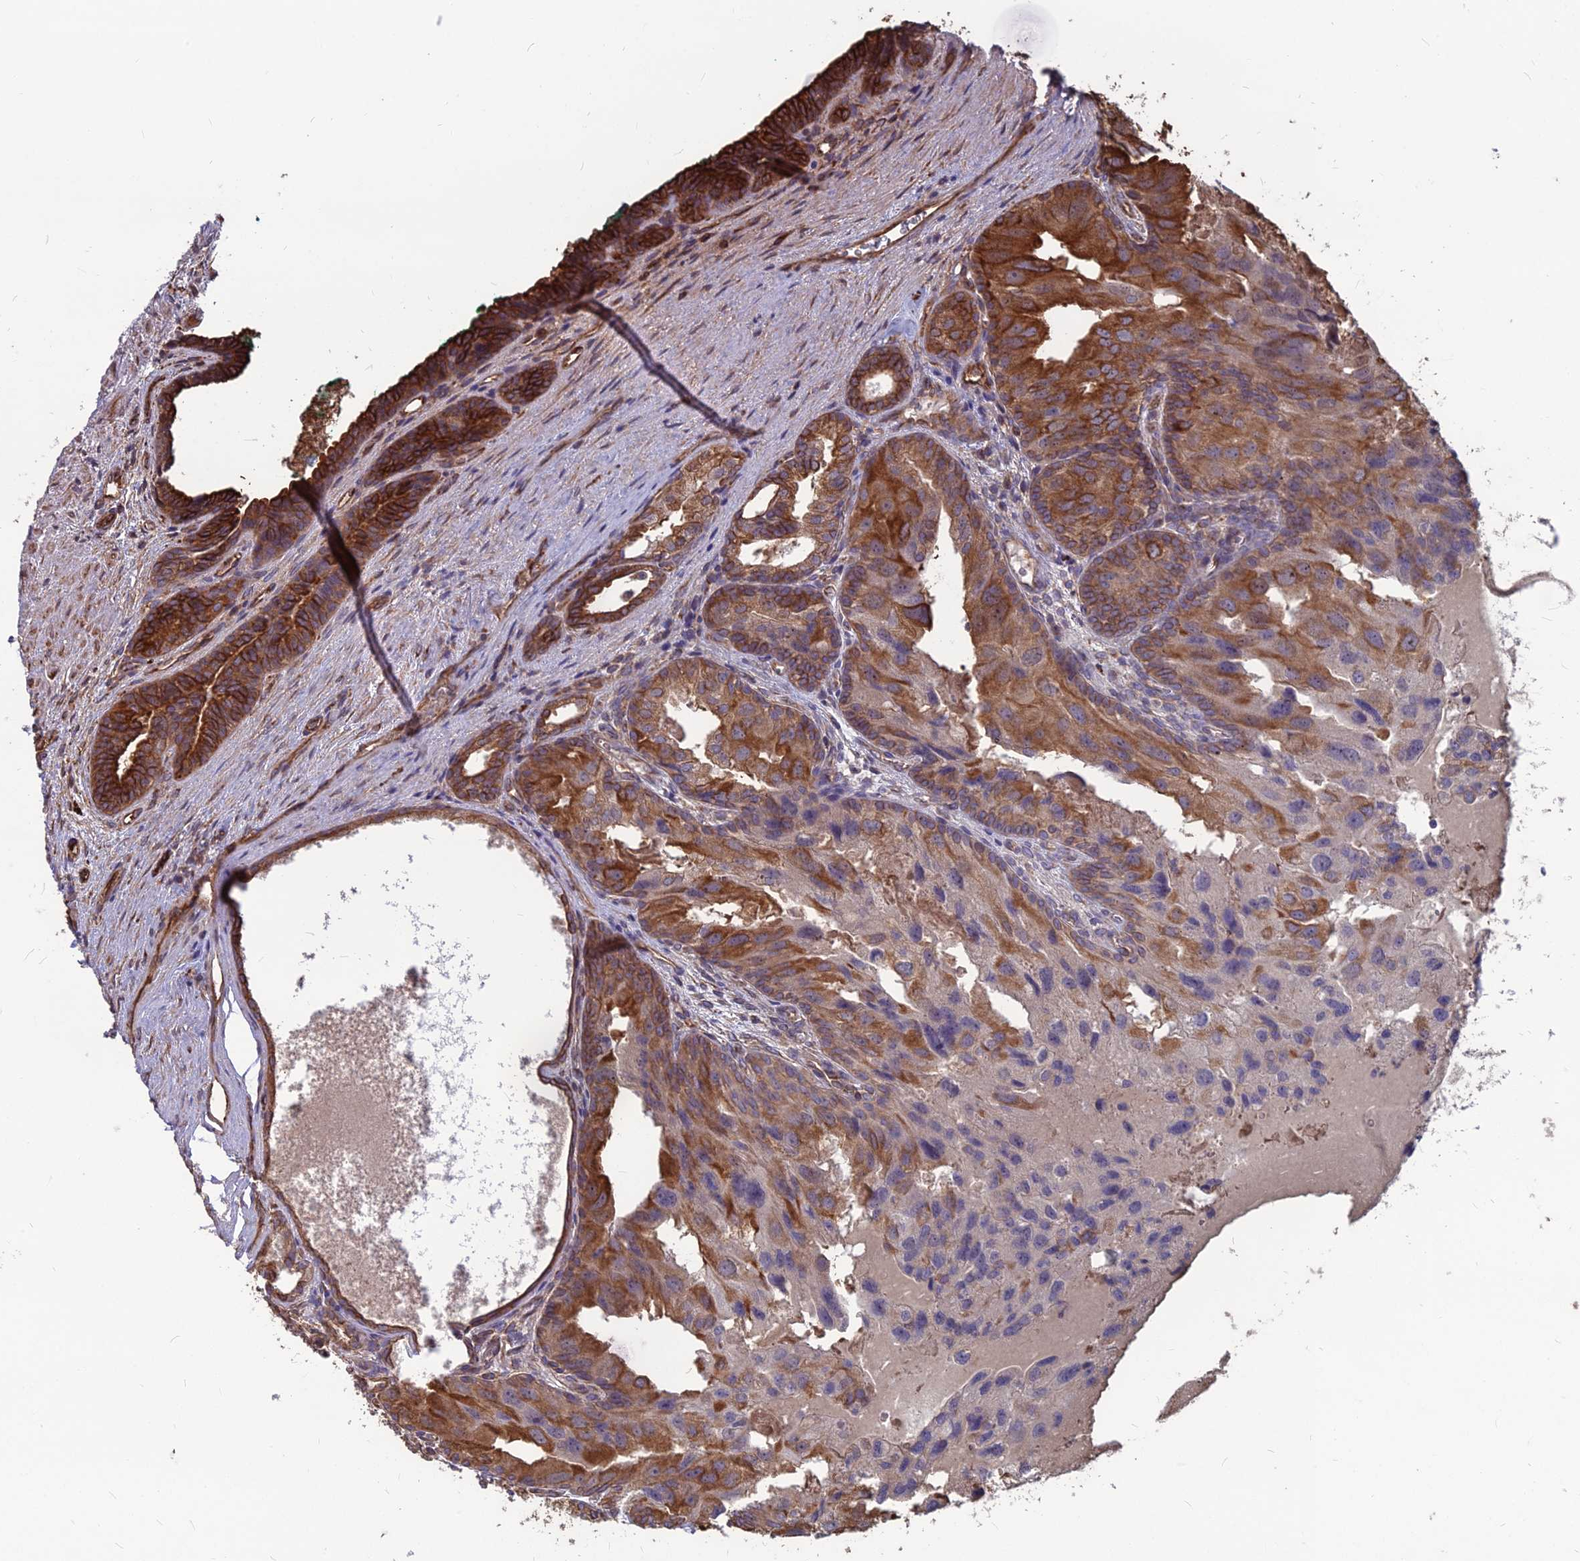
{"staining": {"intensity": "strong", "quantity": ">75%", "location": "cytoplasmic/membranous"}, "tissue": "prostate cancer", "cell_type": "Tumor cells", "image_type": "cancer", "snomed": [{"axis": "morphology", "description": "Adenocarcinoma, High grade"}, {"axis": "topography", "description": "Prostate"}], "caption": "DAB immunohistochemical staining of human prostate cancer (high-grade adenocarcinoma) shows strong cytoplasmic/membranous protein staining in about >75% of tumor cells.", "gene": "LSM6", "patient": {"sex": "male", "age": 62}}